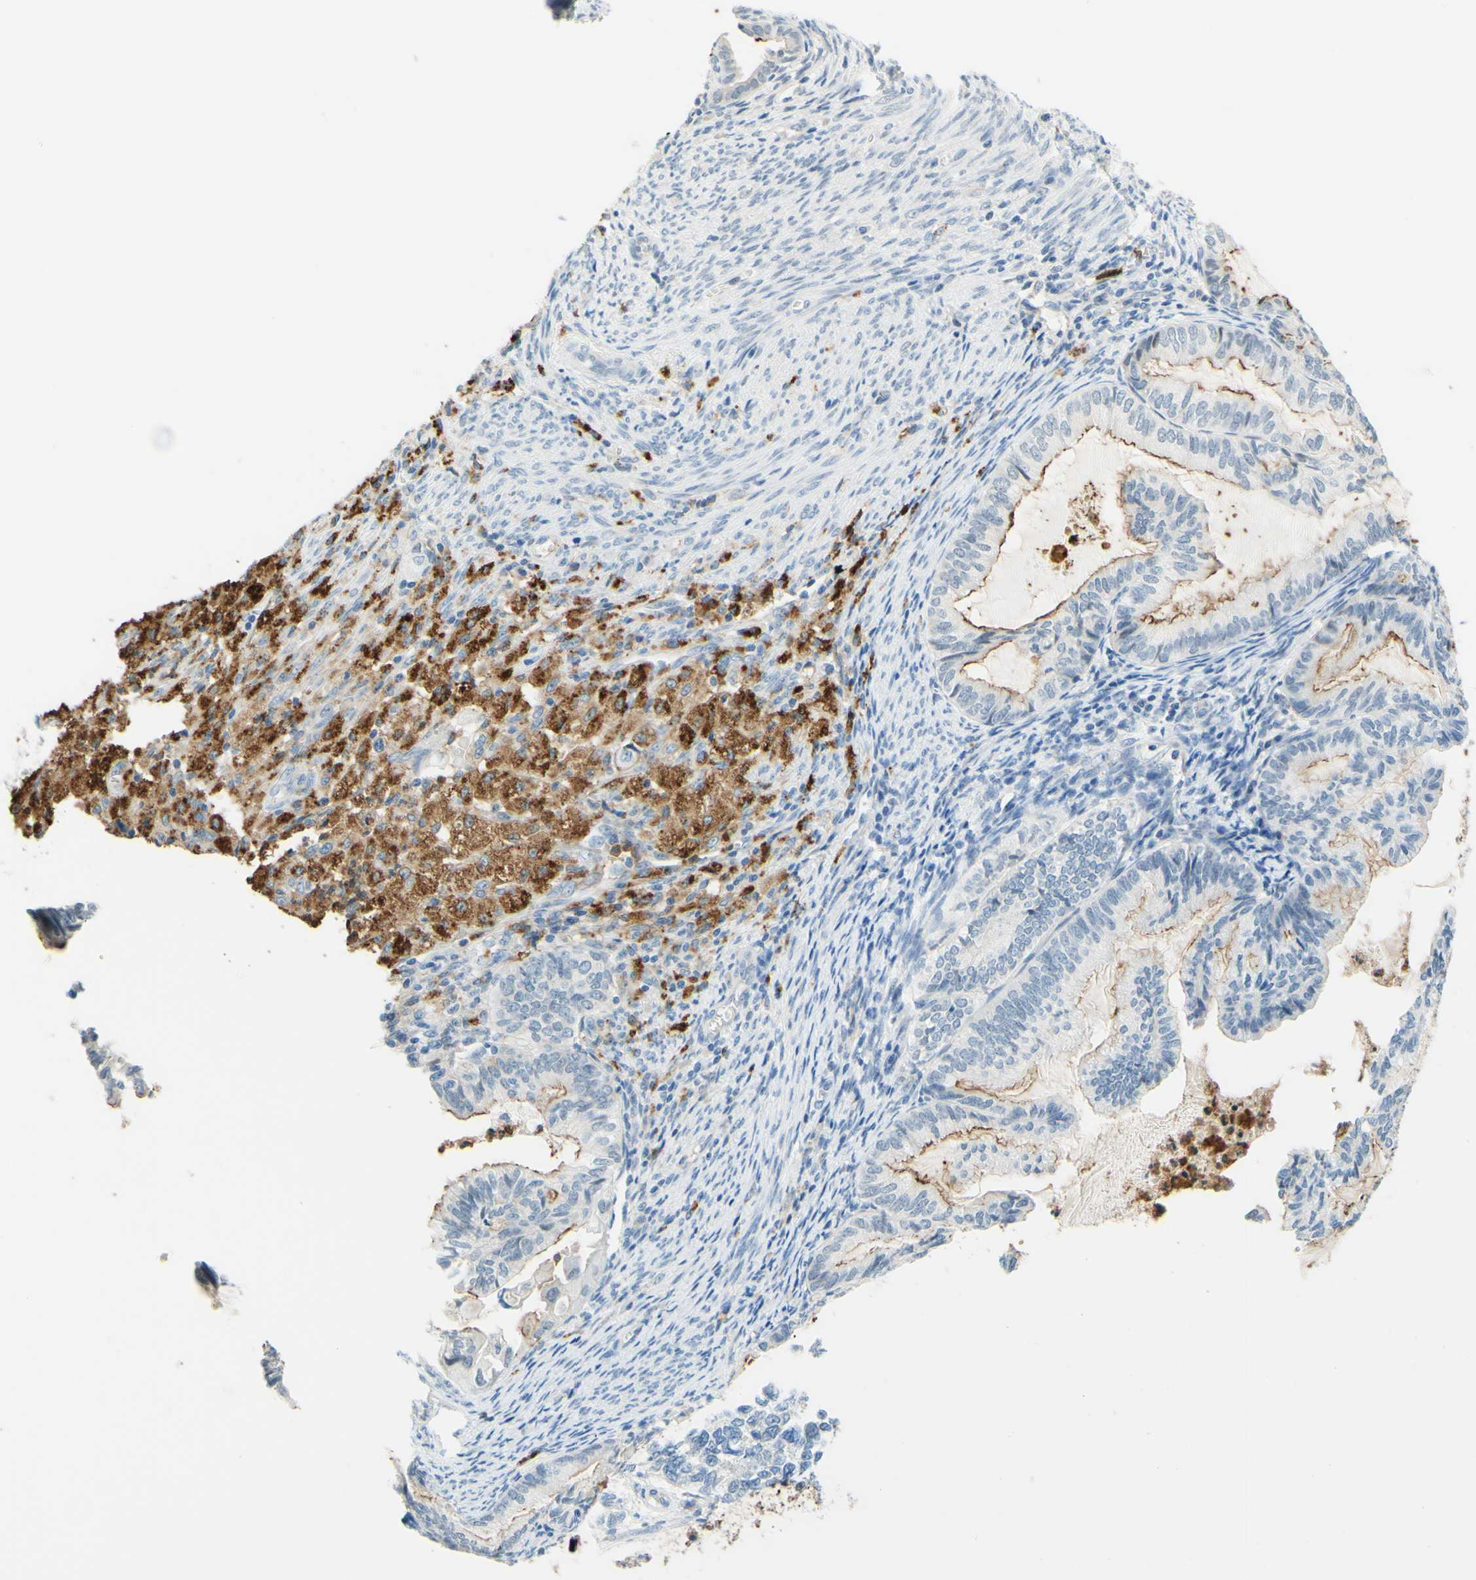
{"staining": {"intensity": "moderate", "quantity": "<25%", "location": "cytoplasmic/membranous"}, "tissue": "cervical cancer", "cell_type": "Tumor cells", "image_type": "cancer", "snomed": [{"axis": "morphology", "description": "Normal tissue, NOS"}, {"axis": "morphology", "description": "Adenocarcinoma, NOS"}, {"axis": "topography", "description": "Cervix"}, {"axis": "topography", "description": "Endometrium"}], "caption": "Protein staining of cervical adenocarcinoma tissue shows moderate cytoplasmic/membranous staining in approximately <25% of tumor cells.", "gene": "TREM2", "patient": {"sex": "female", "age": 86}}